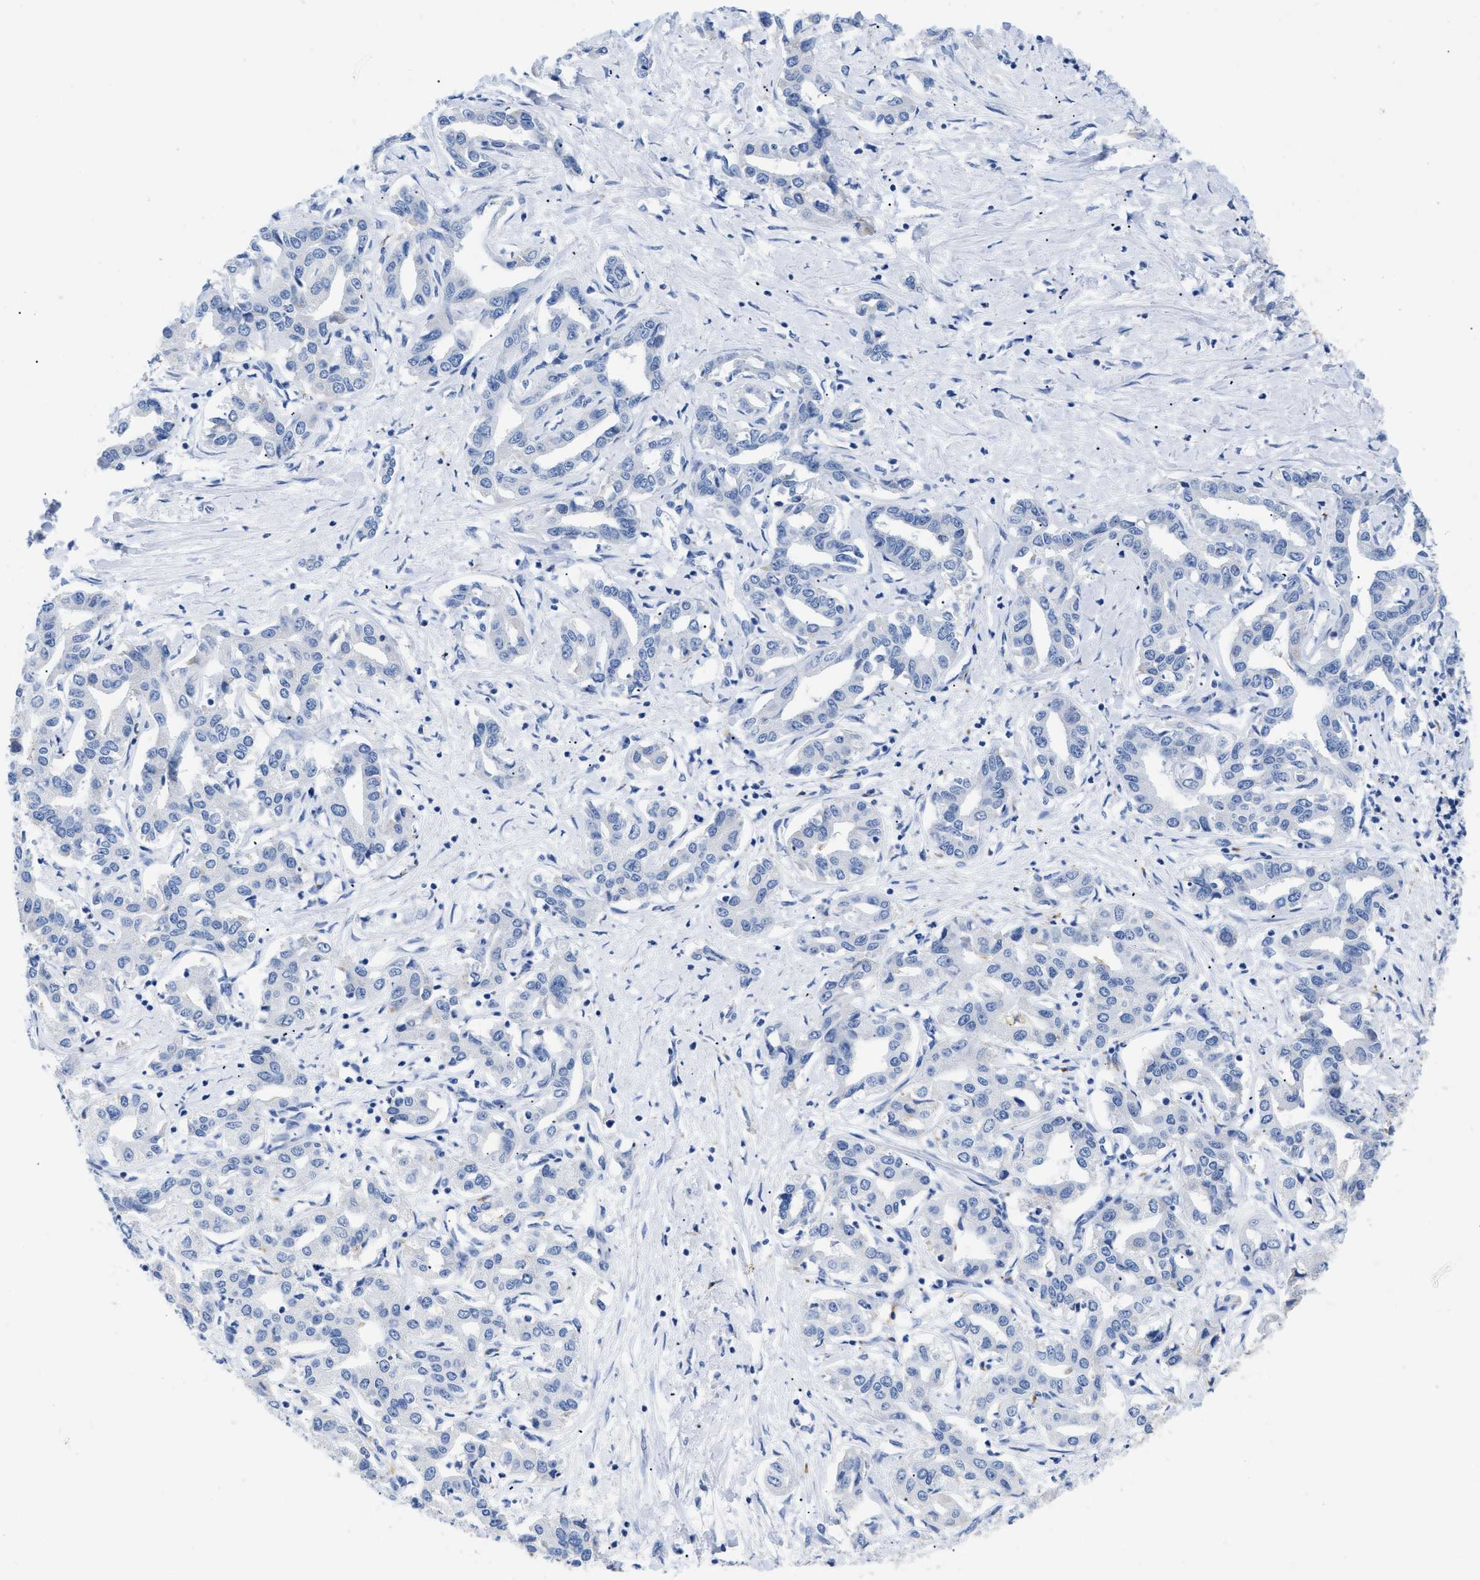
{"staining": {"intensity": "negative", "quantity": "none", "location": "none"}, "tissue": "liver cancer", "cell_type": "Tumor cells", "image_type": "cancer", "snomed": [{"axis": "morphology", "description": "Cholangiocarcinoma"}, {"axis": "topography", "description": "Liver"}], "caption": "The immunohistochemistry histopathology image has no significant positivity in tumor cells of liver cancer tissue.", "gene": "APOBEC2", "patient": {"sex": "male", "age": 59}}